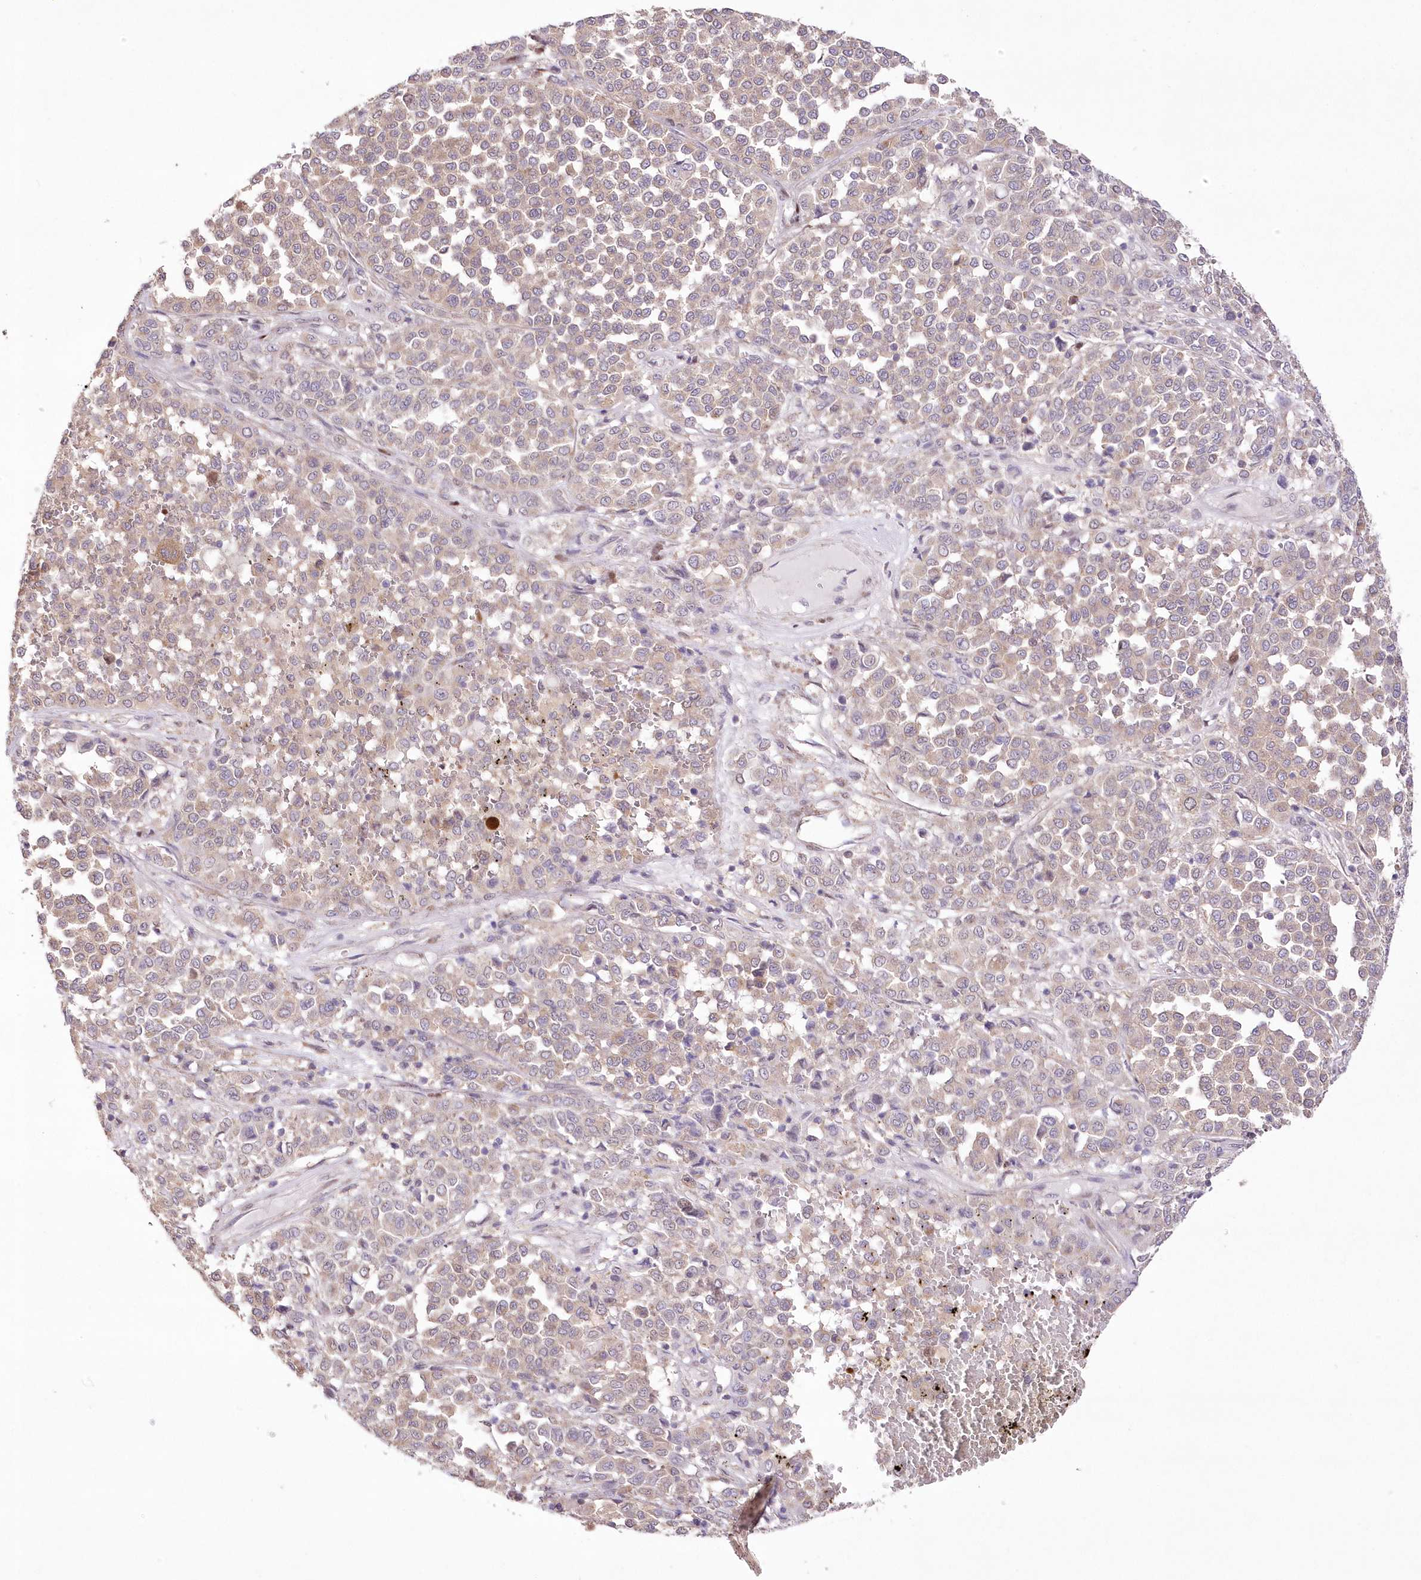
{"staining": {"intensity": "weak", "quantity": ">75%", "location": "cytoplasmic/membranous"}, "tissue": "melanoma", "cell_type": "Tumor cells", "image_type": "cancer", "snomed": [{"axis": "morphology", "description": "Malignant melanoma, Metastatic site"}, {"axis": "topography", "description": "Pancreas"}], "caption": "Protein positivity by immunohistochemistry (IHC) shows weak cytoplasmic/membranous positivity in about >75% of tumor cells in malignant melanoma (metastatic site).", "gene": "FAM241B", "patient": {"sex": "female", "age": 30}}